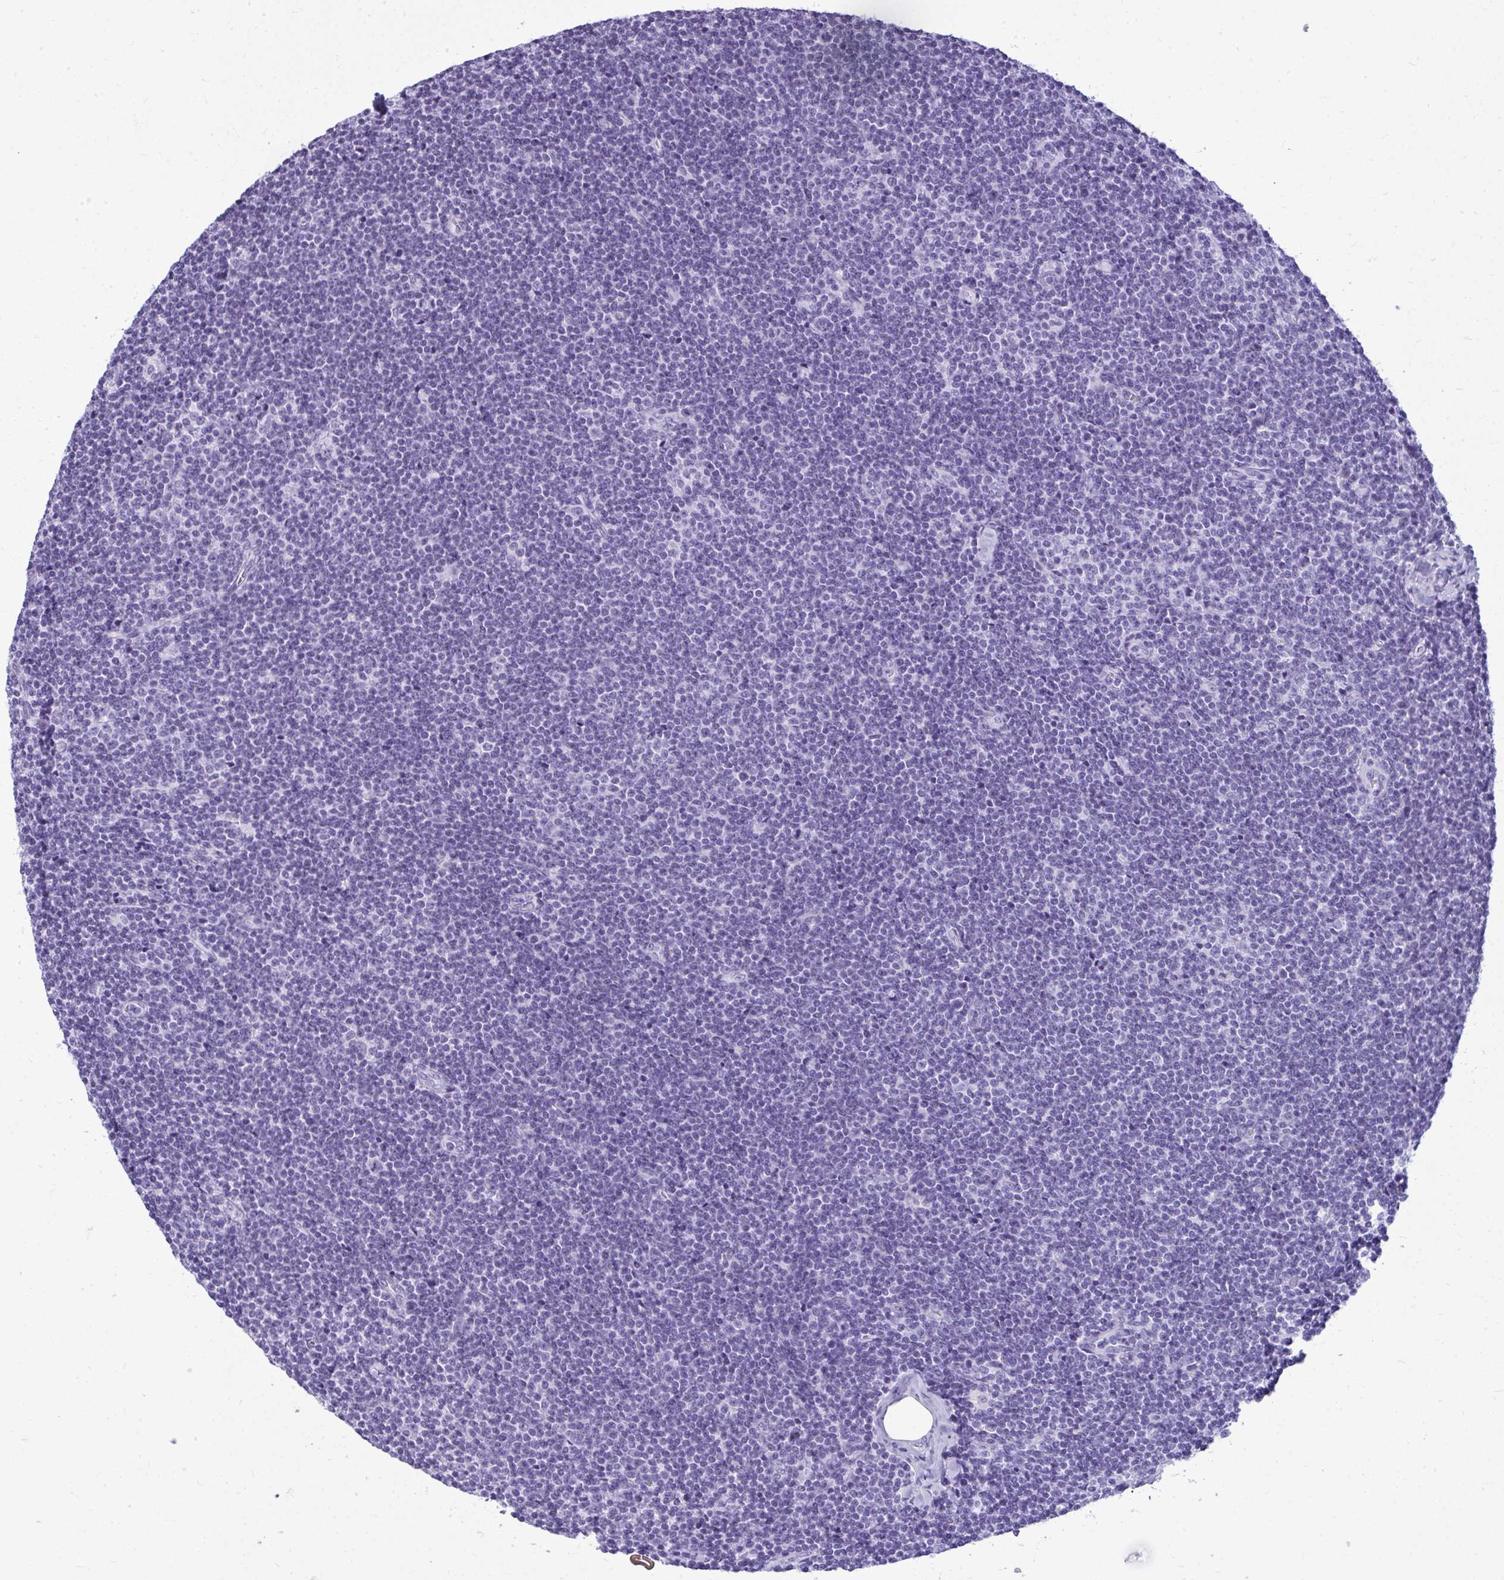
{"staining": {"intensity": "negative", "quantity": "none", "location": "none"}, "tissue": "lymphoma", "cell_type": "Tumor cells", "image_type": "cancer", "snomed": [{"axis": "morphology", "description": "Malignant lymphoma, non-Hodgkin's type, Low grade"}, {"axis": "topography", "description": "Lymph node"}], "caption": "Protein analysis of lymphoma shows no significant staining in tumor cells.", "gene": "CLGN", "patient": {"sex": "male", "age": 48}}